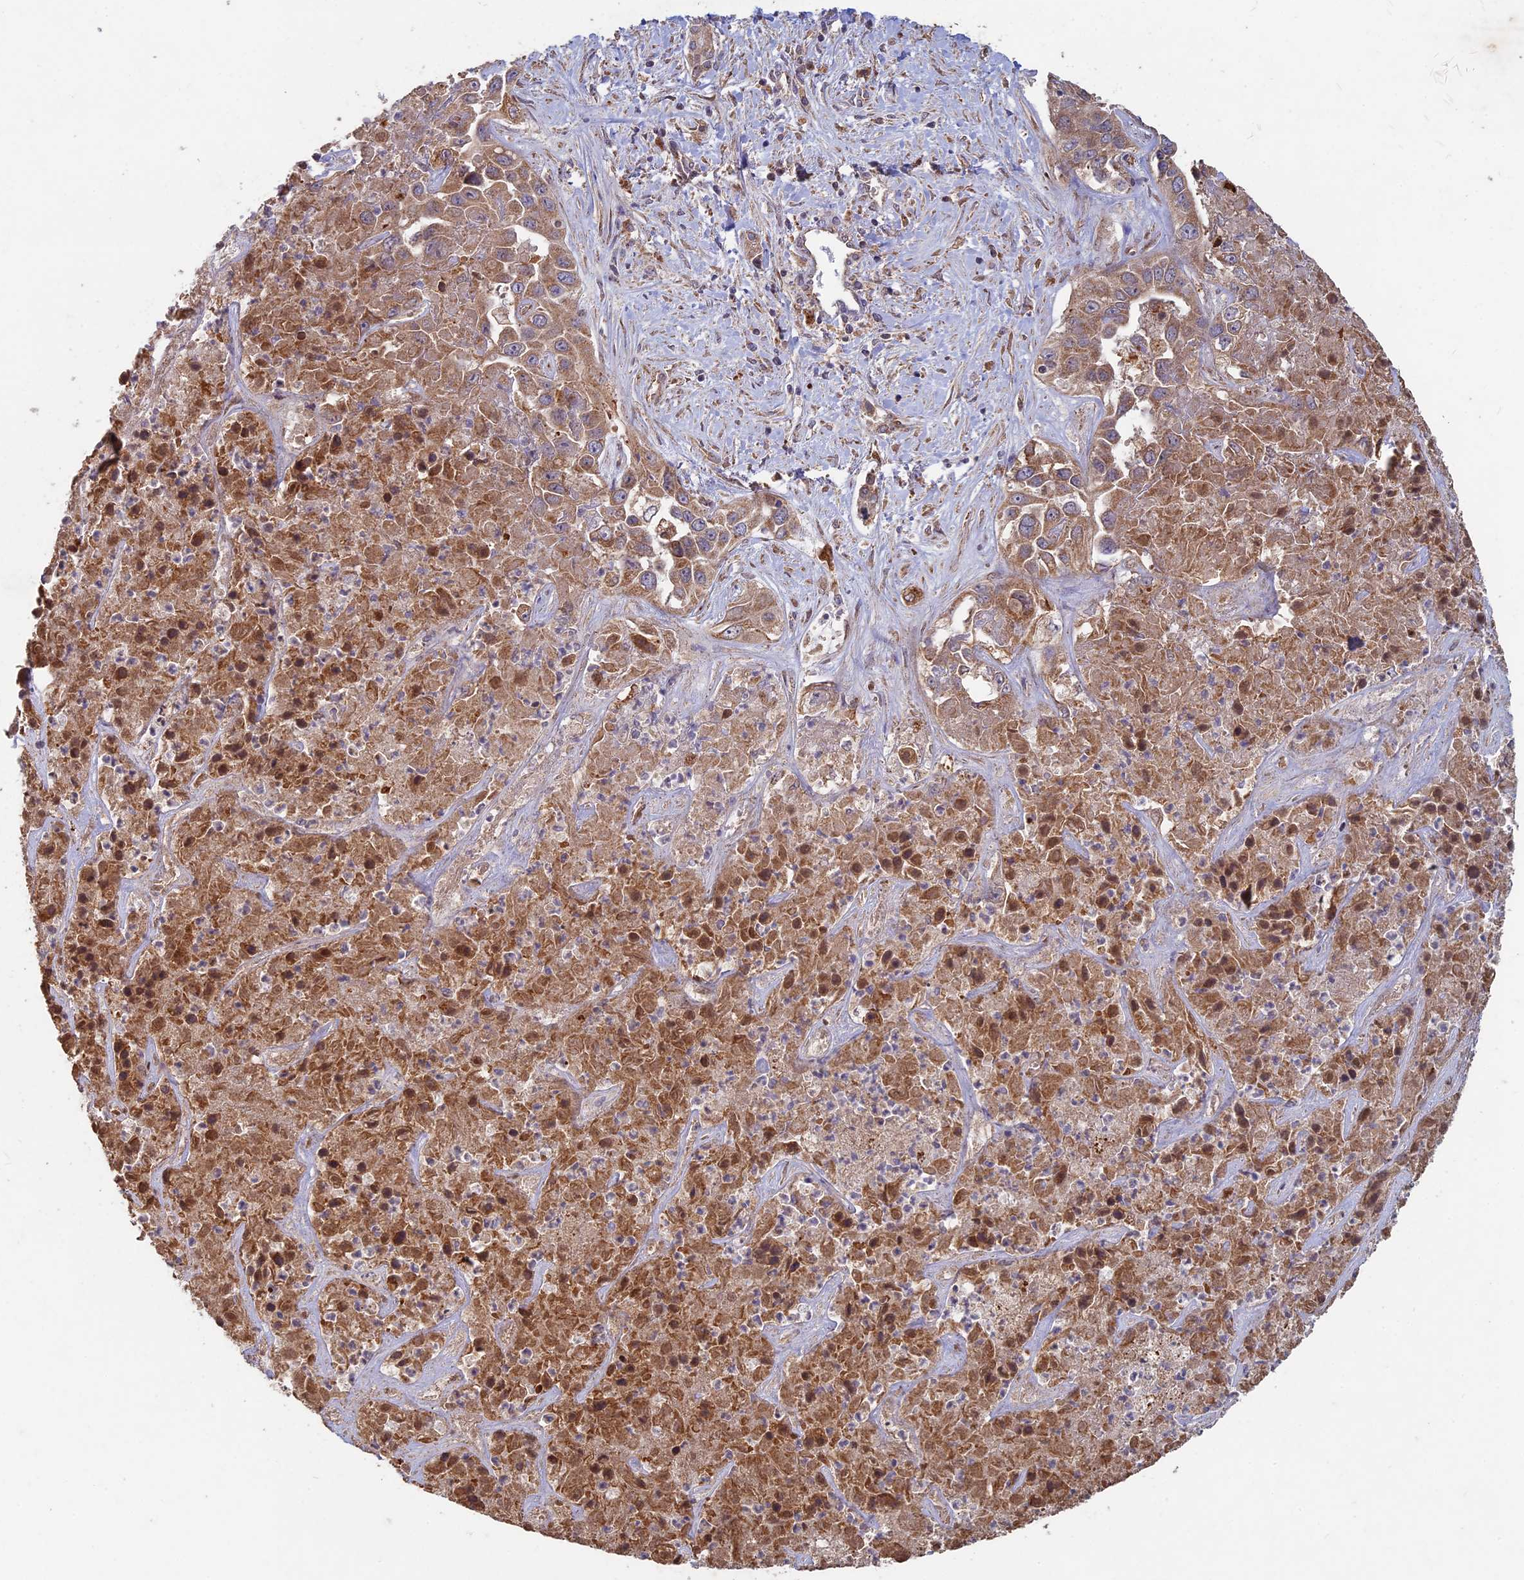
{"staining": {"intensity": "moderate", "quantity": ">75%", "location": "cytoplasmic/membranous"}, "tissue": "liver cancer", "cell_type": "Tumor cells", "image_type": "cancer", "snomed": [{"axis": "morphology", "description": "Cholangiocarcinoma"}, {"axis": "topography", "description": "Liver"}], "caption": "Protein staining of cholangiocarcinoma (liver) tissue shows moderate cytoplasmic/membranous staining in about >75% of tumor cells.", "gene": "RCCD1", "patient": {"sex": "female", "age": 52}}